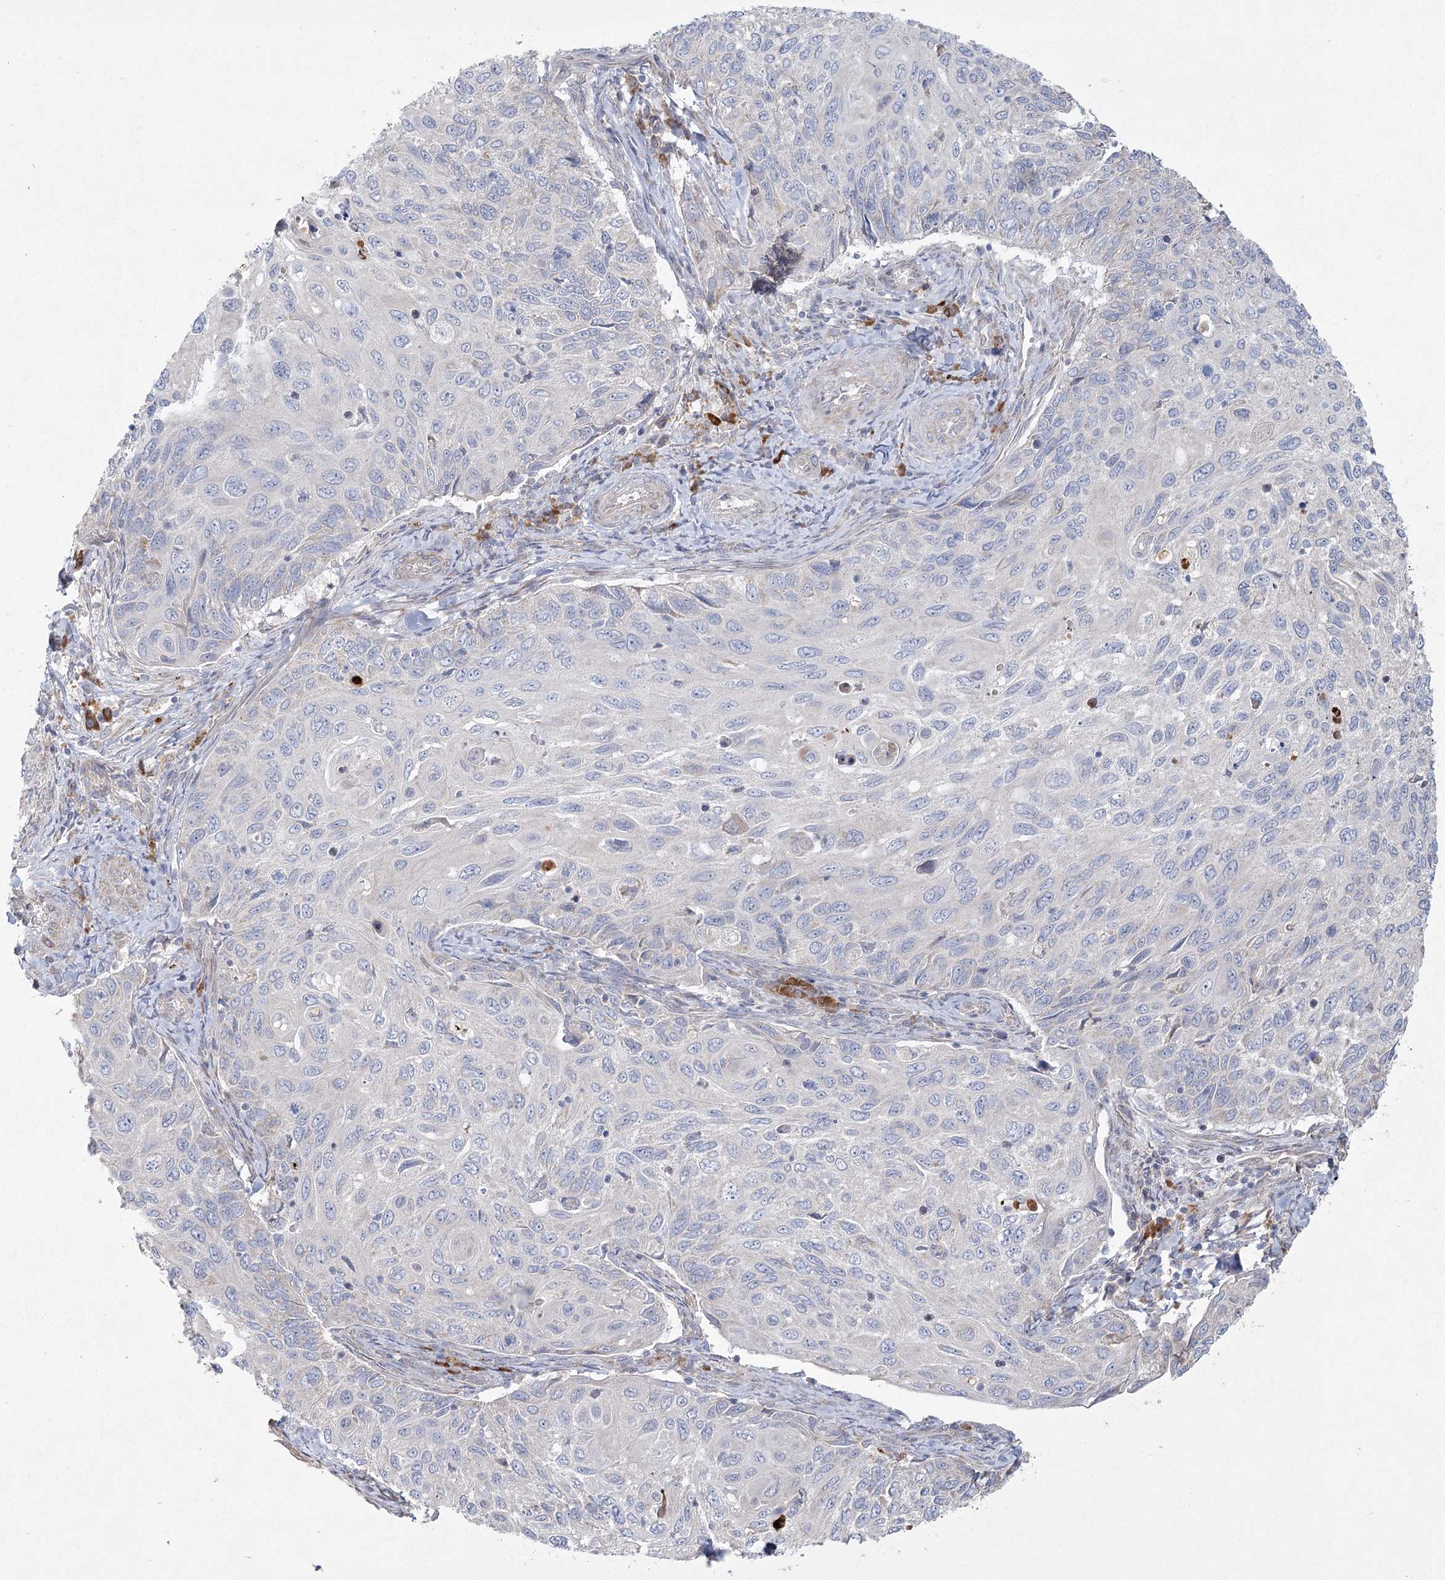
{"staining": {"intensity": "negative", "quantity": "none", "location": "none"}, "tissue": "cervical cancer", "cell_type": "Tumor cells", "image_type": "cancer", "snomed": [{"axis": "morphology", "description": "Squamous cell carcinoma, NOS"}, {"axis": "topography", "description": "Cervix"}], "caption": "The immunohistochemistry (IHC) image has no significant staining in tumor cells of cervical cancer tissue.", "gene": "CAMTA1", "patient": {"sex": "female", "age": 70}}